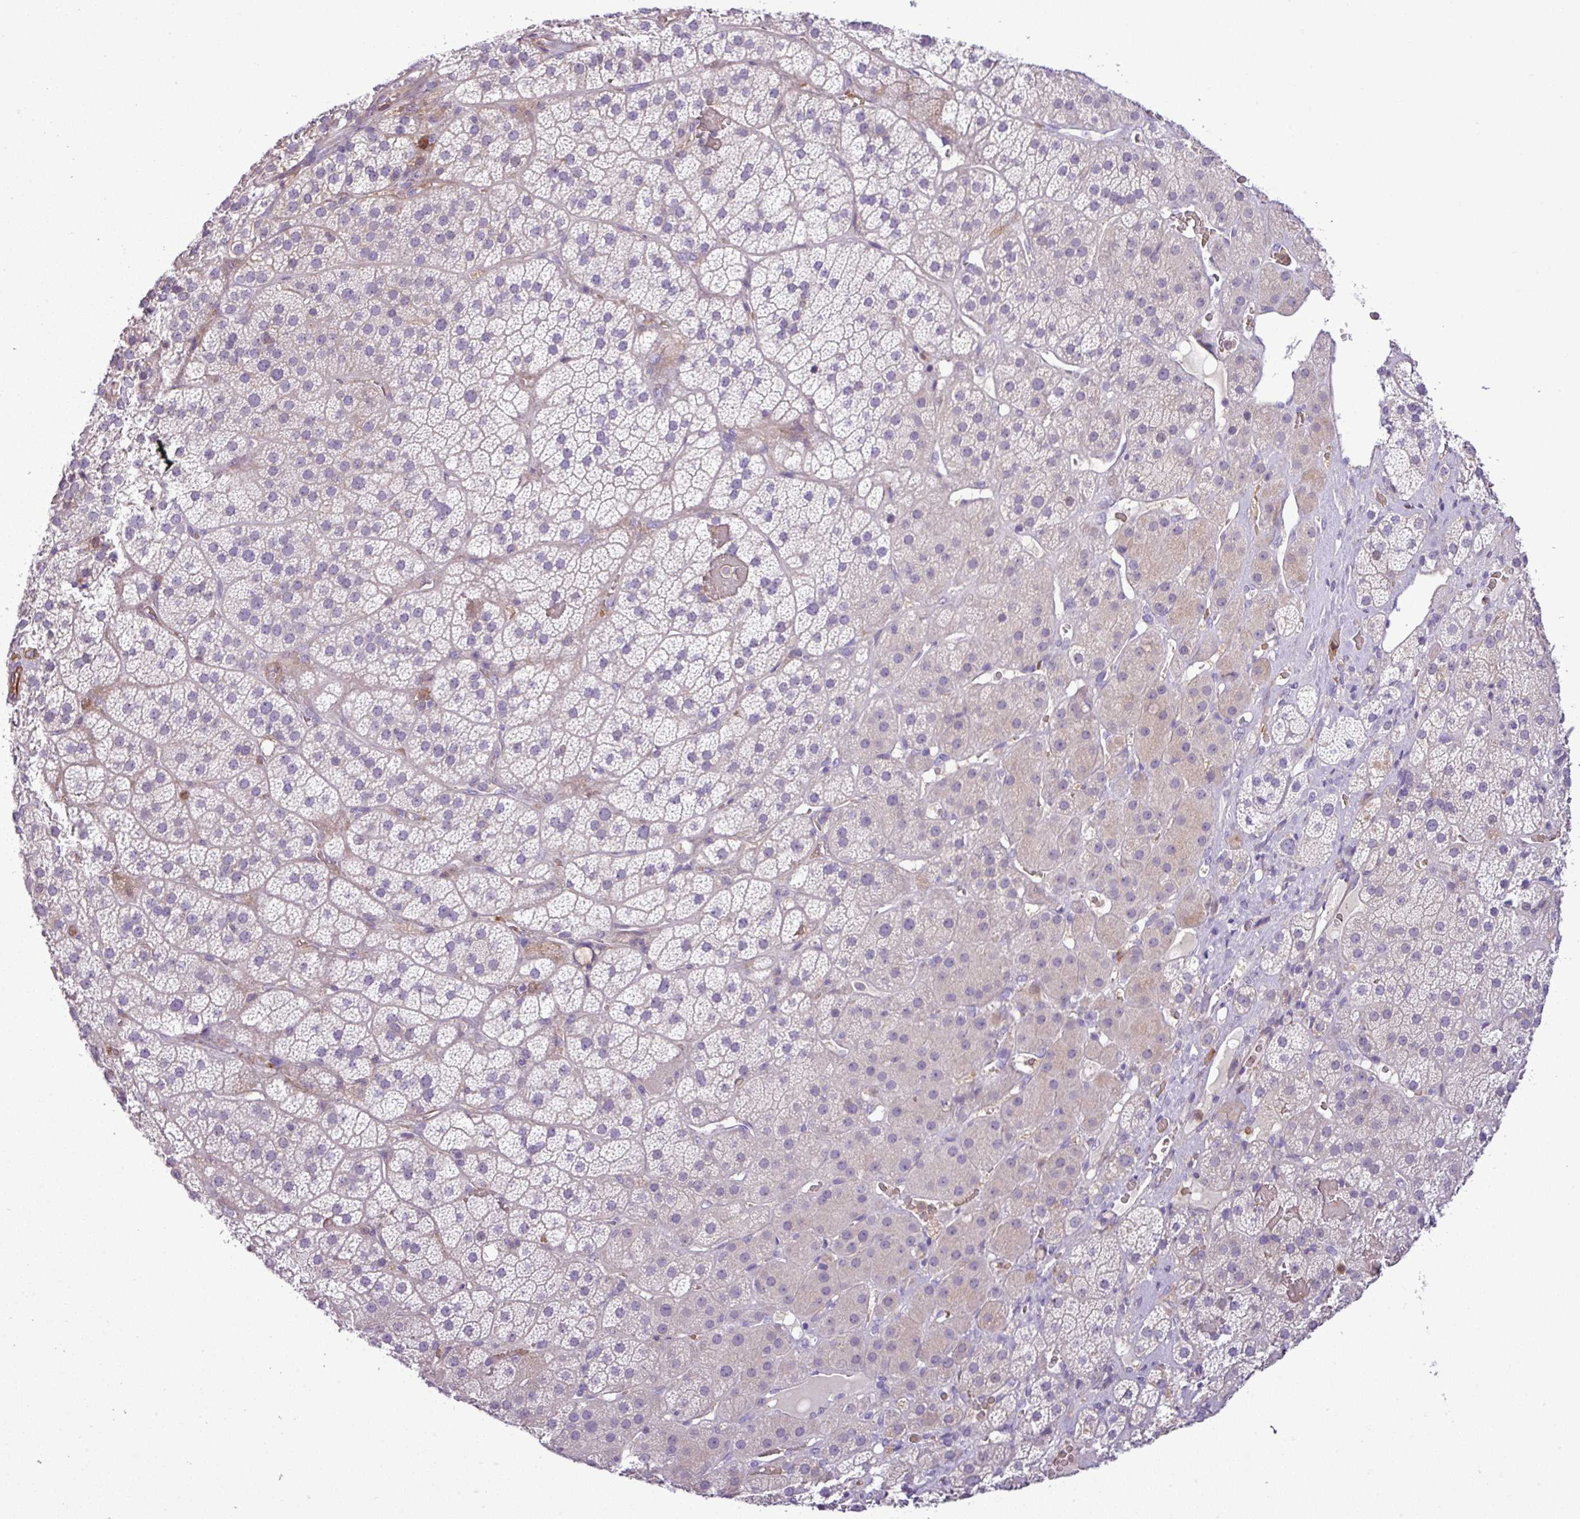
{"staining": {"intensity": "moderate", "quantity": "<25%", "location": "cytoplasmic/membranous,nuclear"}, "tissue": "adrenal gland", "cell_type": "Glandular cells", "image_type": "normal", "snomed": [{"axis": "morphology", "description": "Normal tissue, NOS"}, {"axis": "topography", "description": "Adrenal gland"}], "caption": "DAB (3,3'-diaminobenzidine) immunohistochemical staining of unremarkable adrenal gland shows moderate cytoplasmic/membranous,nuclear protein staining in approximately <25% of glandular cells.", "gene": "NBEAL2", "patient": {"sex": "male", "age": 57}}